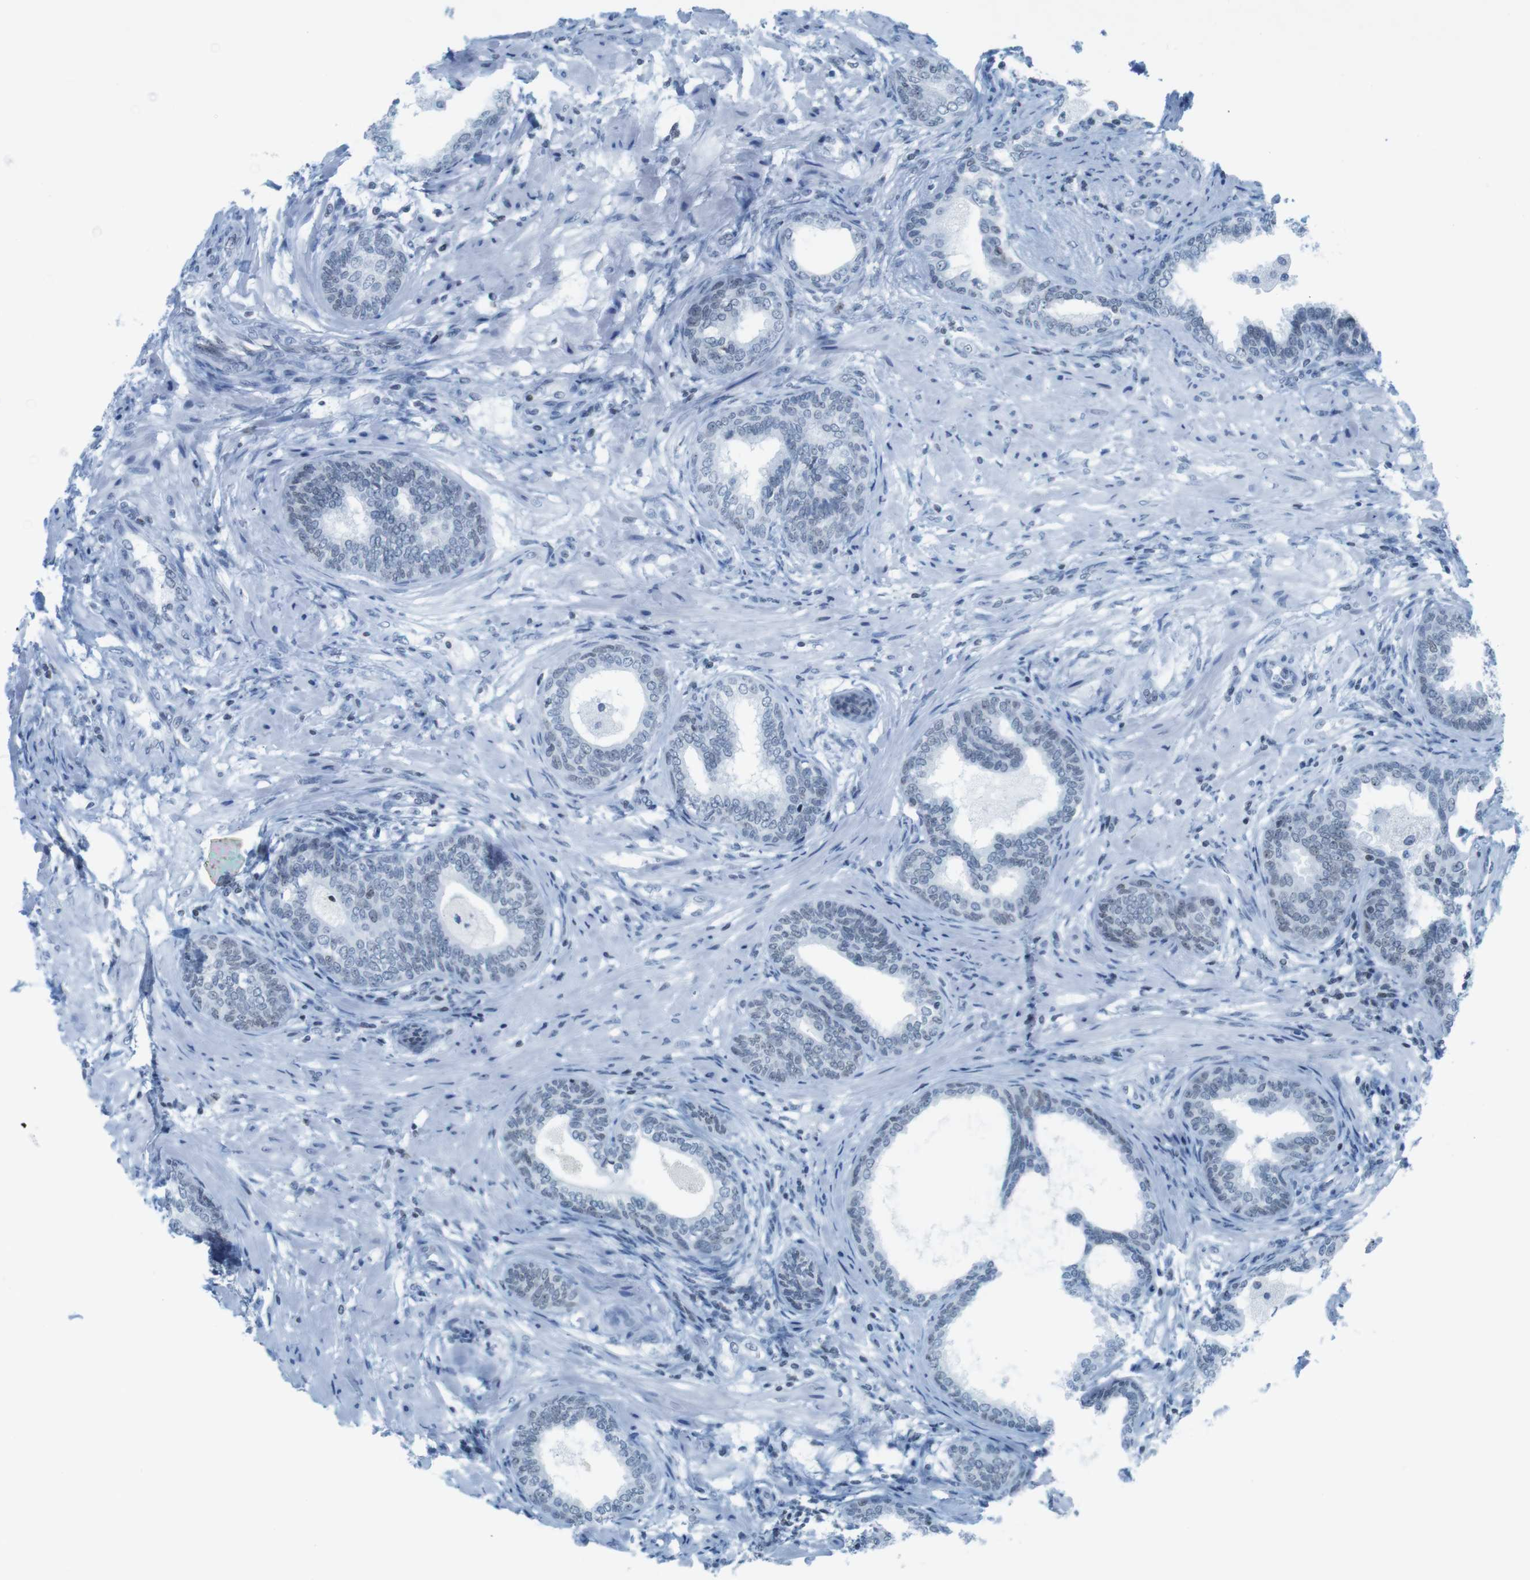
{"staining": {"intensity": "weak", "quantity": "<25%", "location": "nuclear"}, "tissue": "prostate", "cell_type": "Glandular cells", "image_type": "normal", "snomed": [{"axis": "morphology", "description": "Normal tissue, NOS"}, {"axis": "topography", "description": "Prostate"}], "caption": "Immunohistochemistry (IHC) of unremarkable human prostate exhibits no positivity in glandular cells.", "gene": "NIFK", "patient": {"sex": "male", "age": 76}}